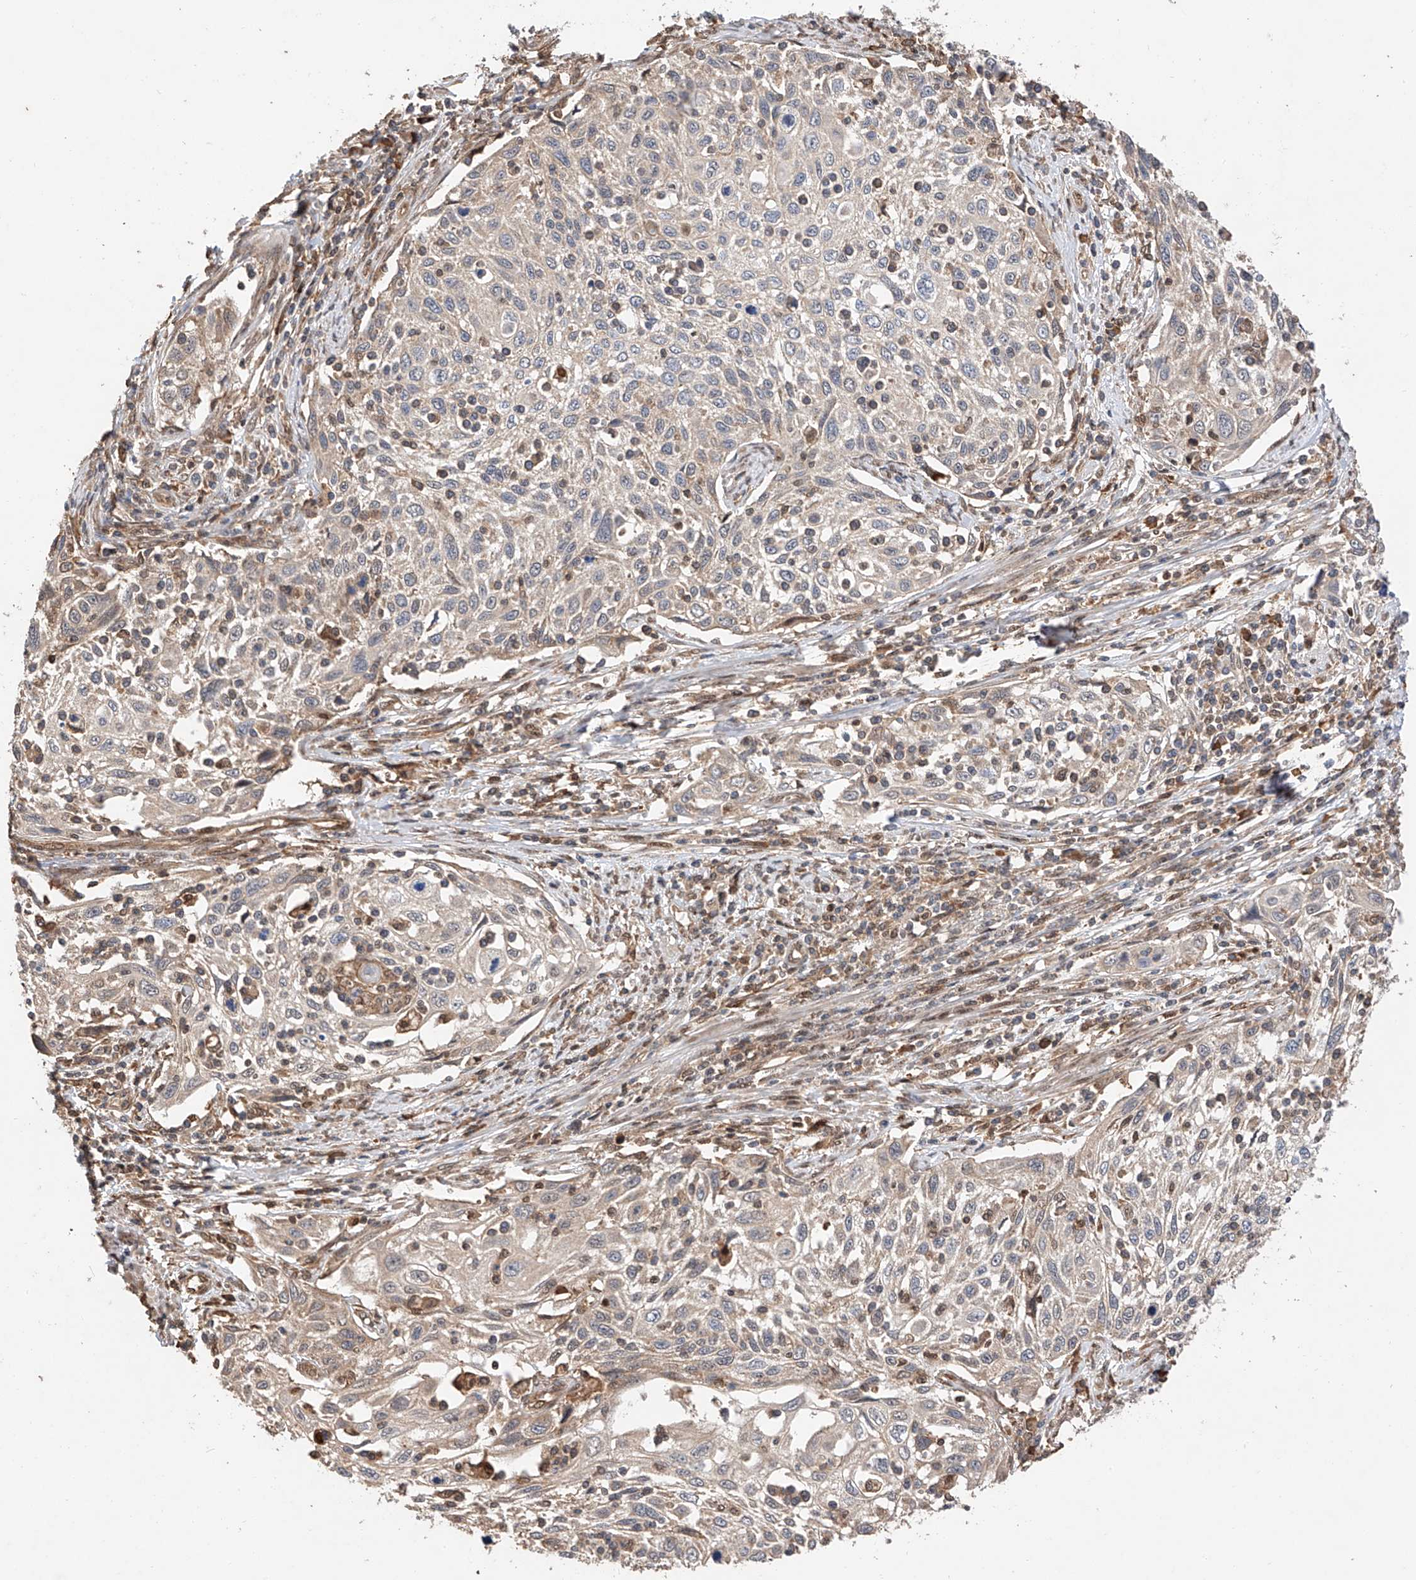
{"staining": {"intensity": "negative", "quantity": "none", "location": "none"}, "tissue": "cervical cancer", "cell_type": "Tumor cells", "image_type": "cancer", "snomed": [{"axis": "morphology", "description": "Squamous cell carcinoma, NOS"}, {"axis": "topography", "description": "Cervix"}], "caption": "The IHC image has no significant positivity in tumor cells of cervical cancer (squamous cell carcinoma) tissue. (Immunohistochemistry (ihc), brightfield microscopy, high magnification).", "gene": "RILPL2", "patient": {"sex": "female", "age": 70}}